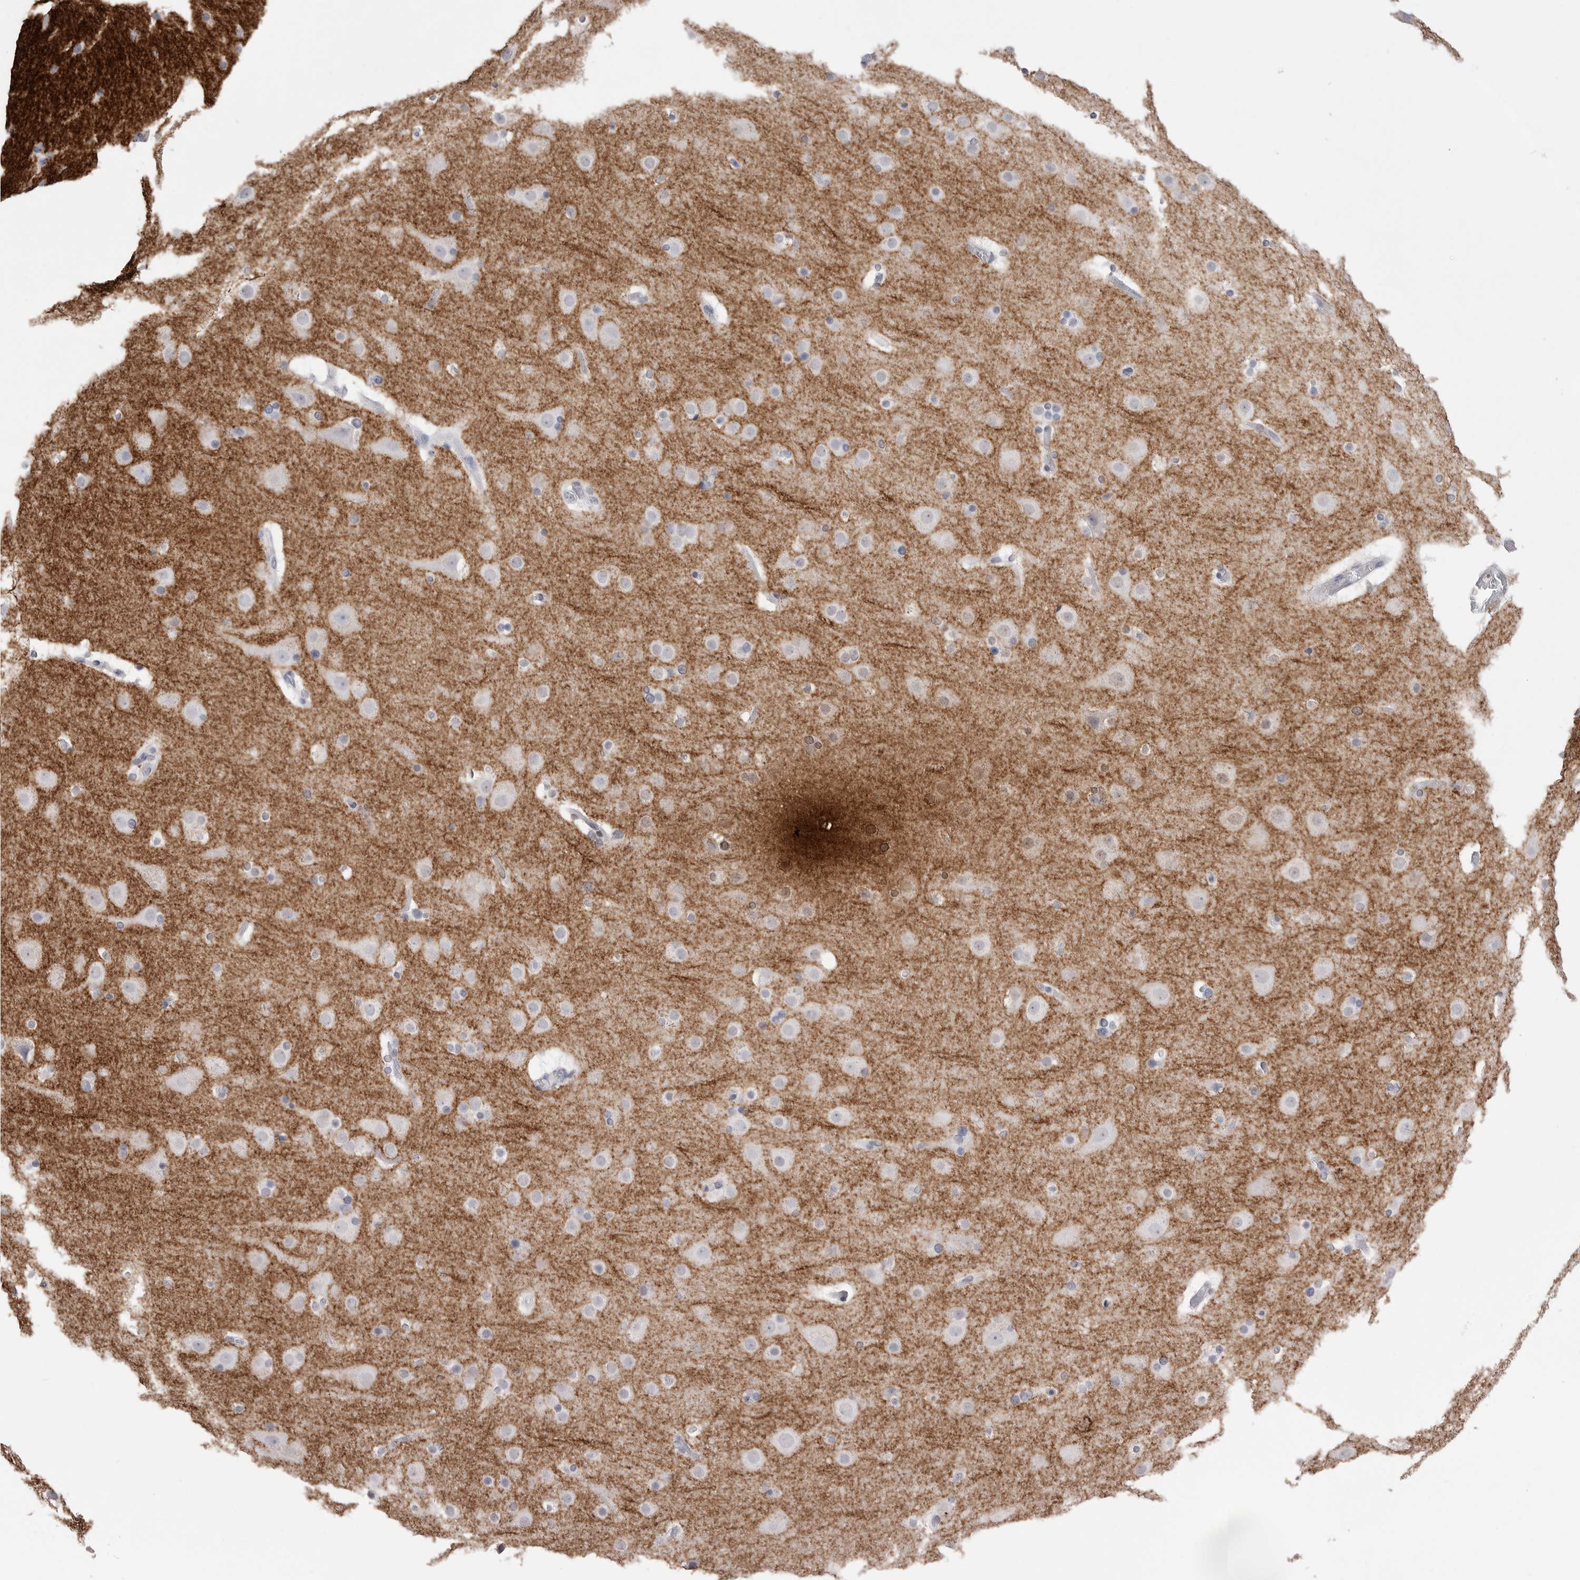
{"staining": {"intensity": "negative", "quantity": "none", "location": "none"}, "tissue": "cerebral cortex", "cell_type": "Endothelial cells", "image_type": "normal", "snomed": [{"axis": "morphology", "description": "Normal tissue, NOS"}, {"axis": "topography", "description": "Cerebral cortex"}], "caption": "Immunohistochemical staining of normal cerebral cortex demonstrates no significant expression in endothelial cells.", "gene": "ICAM5", "patient": {"sex": "male", "age": 57}}